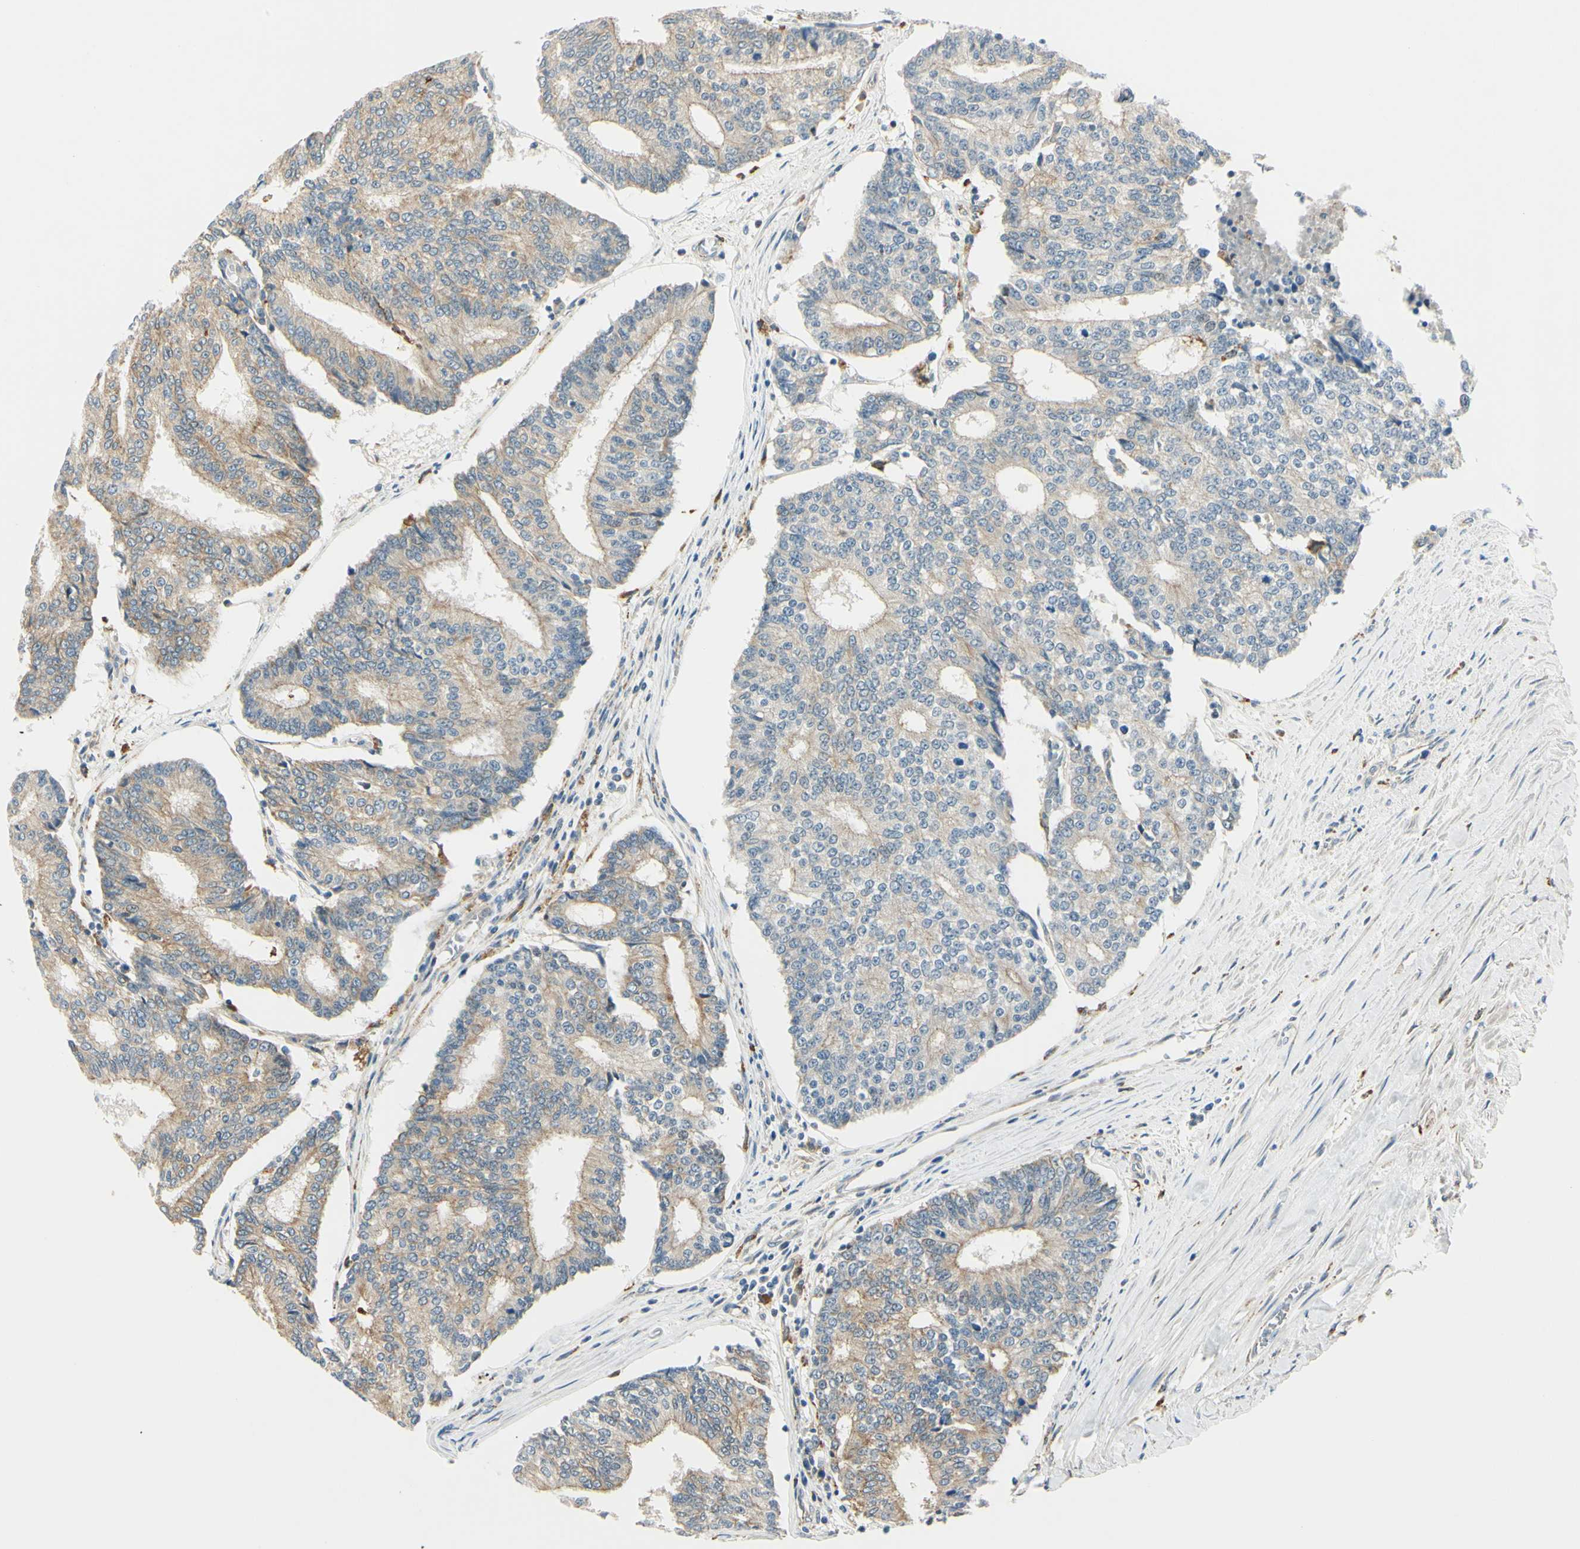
{"staining": {"intensity": "weak", "quantity": ">75%", "location": "cytoplasmic/membranous"}, "tissue": "prostate cancer", "cell_type": "Tumor cells", "image_type": "cancer", "snomed": [{"axis": "morphology", "description": "Adenocarcinoma, High grade"}, {"axis": "topography", "description": "Prostate"}], "caption": "Immunohistochemistry of human prostate high-grade adenocarcinoma shows low levels of weak cytoplasmic/membranous expression in about >75% of tumor cells.", "gene": "LAMA3", "patient": {"sex": "male", "age": 55}}